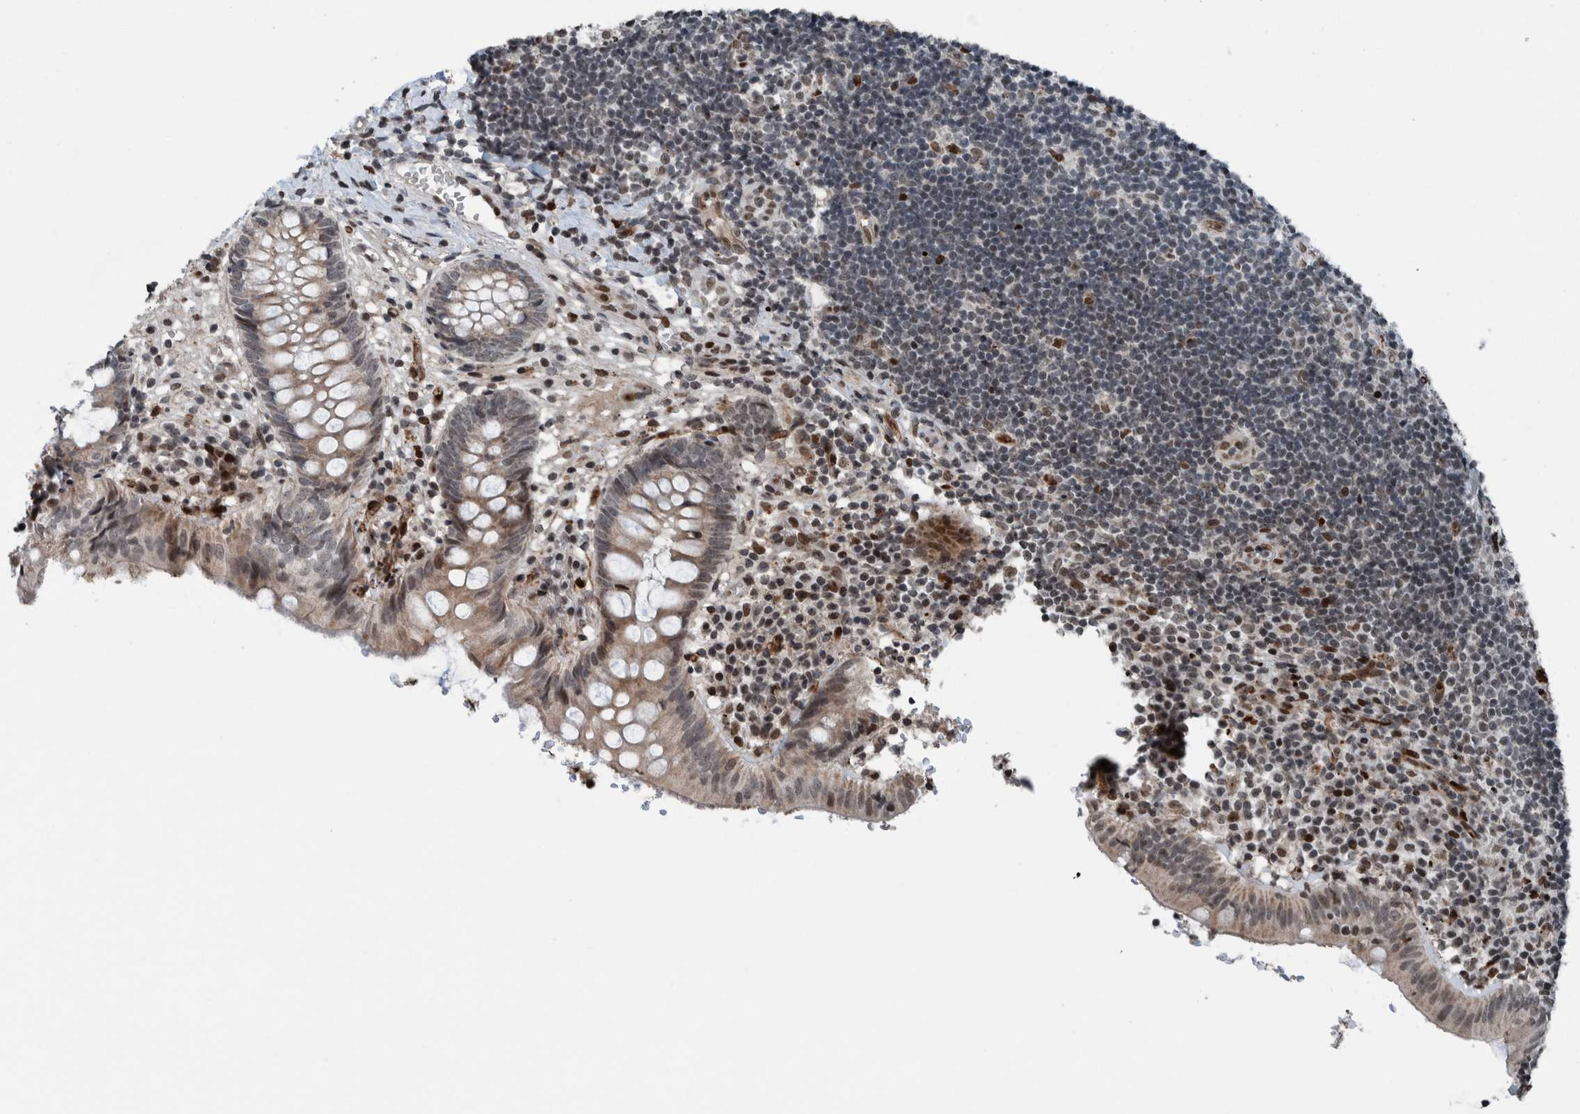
{"staining": {"intensity": "moderate", "quantity": "25%-75%", "location": "cytoplasmic/membranous"}, "tissue": "appendix", "cell_type": "Glandular cells", "image_type": "normal", "snomed": [{"axis": "morphology", "description": "Normal tissue, NOS"}, {"axis": "topography", "description": "Appendix"}], "caption": "This is an image of immunohistochemistry staining of normal appendix, which shows moderate staining in the cytoplasmic/membranous of glandular cells.", "gene": "ZNF366", "patient": {"sex": "male", "age": 8}}